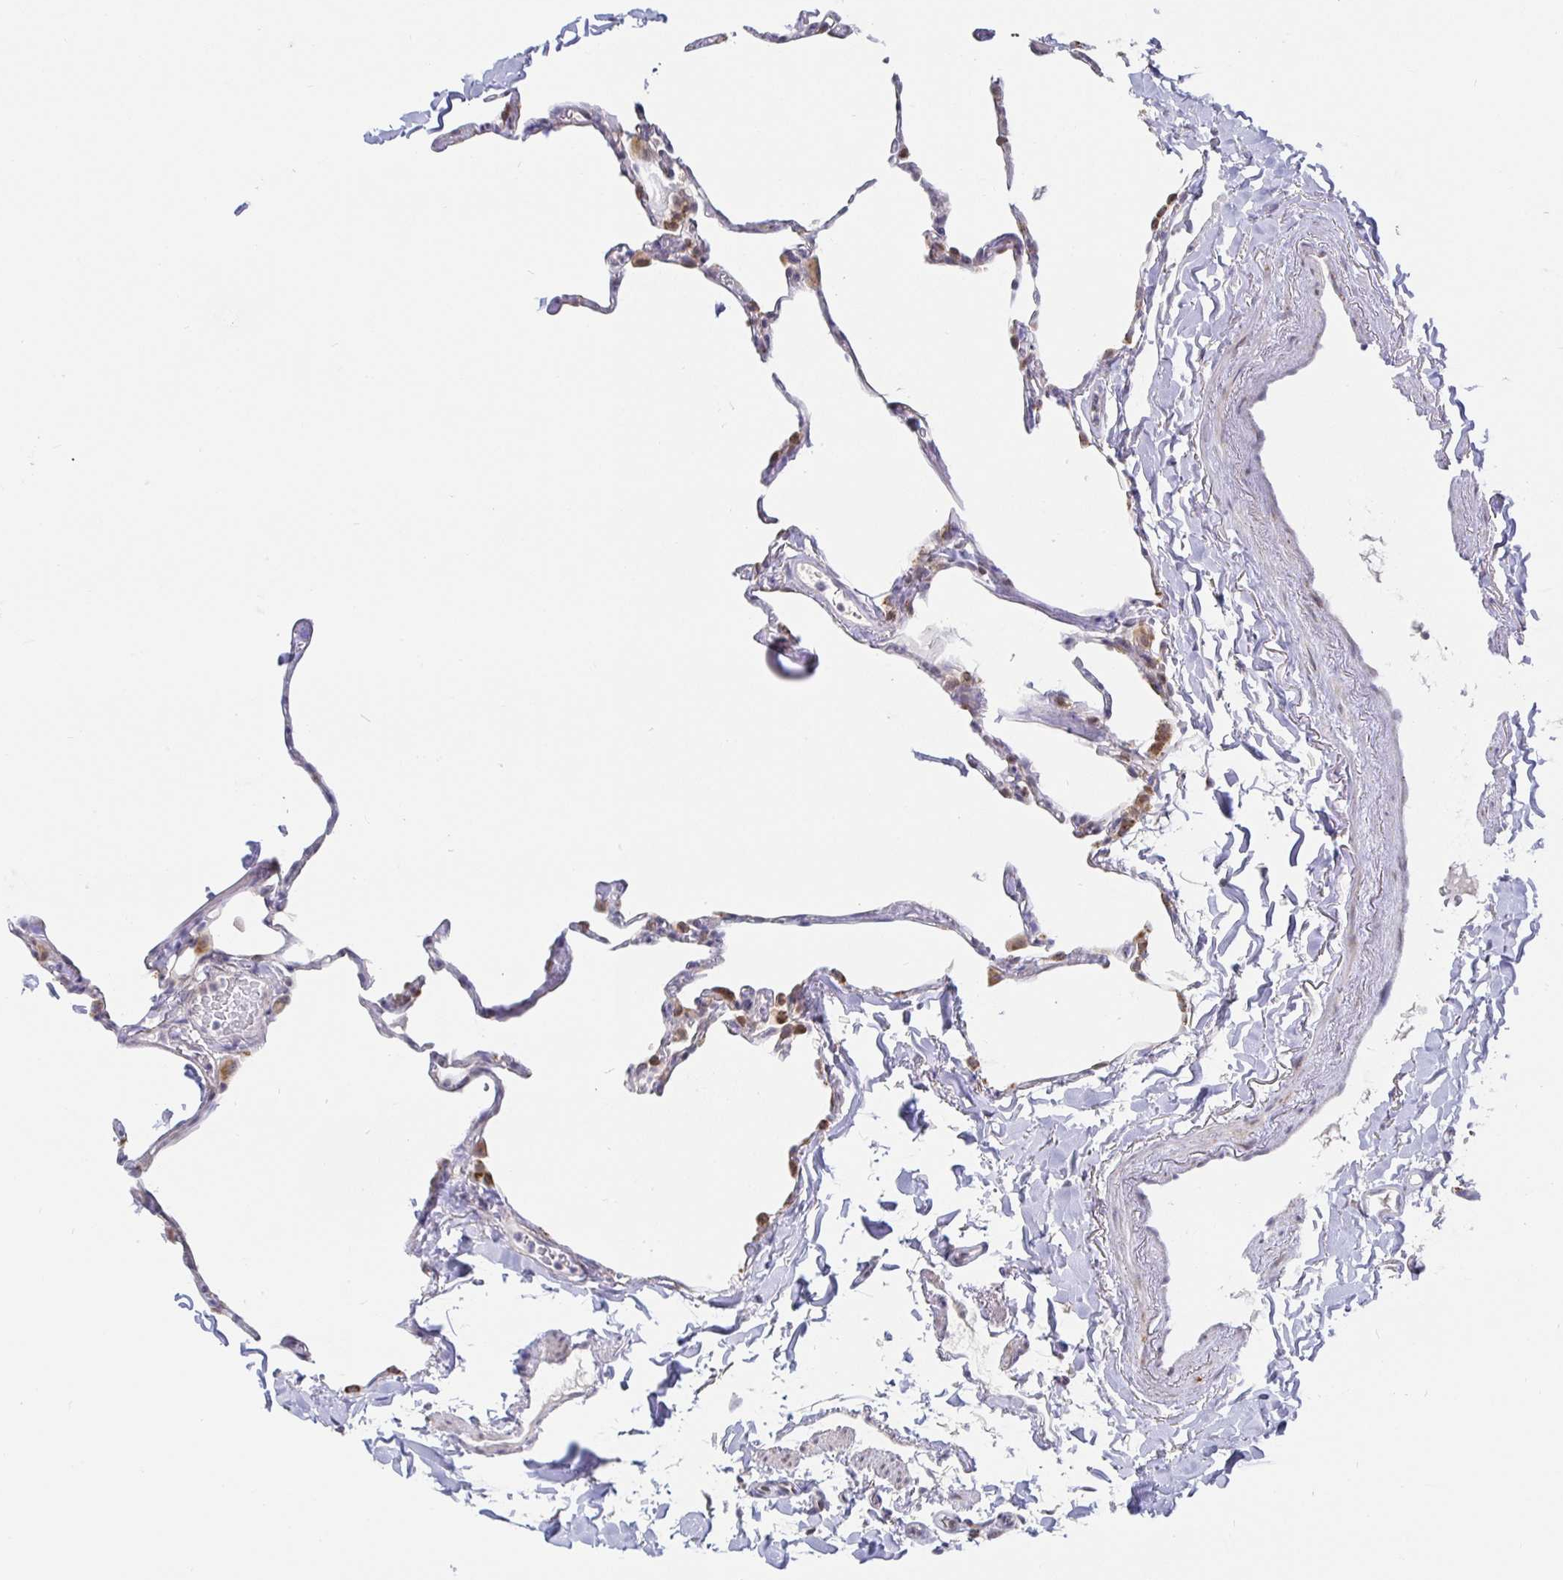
{"staining": {"intensity": "negative", "quantity": "none", "location": "none"}, "tissue": "lung", "cell_type": "Alveolar cells", "image_type": "normal", "snomed": [{"axis": "morphology", "description": "Normal tissue, NOS"}, {"axis": "topography", "description": "Lung"}], "caption": "The photomicrograph demonstrates no staining of alveolar cells in unremarkable lung. (Stains: DAB (3,3'-diaminobenzidine) IHC with hematoxylin counter stain, Microscopy: brightfield microscopy at high magnification).", "gene": "CIT", "patient": {"sex": "male", "age": 65}}